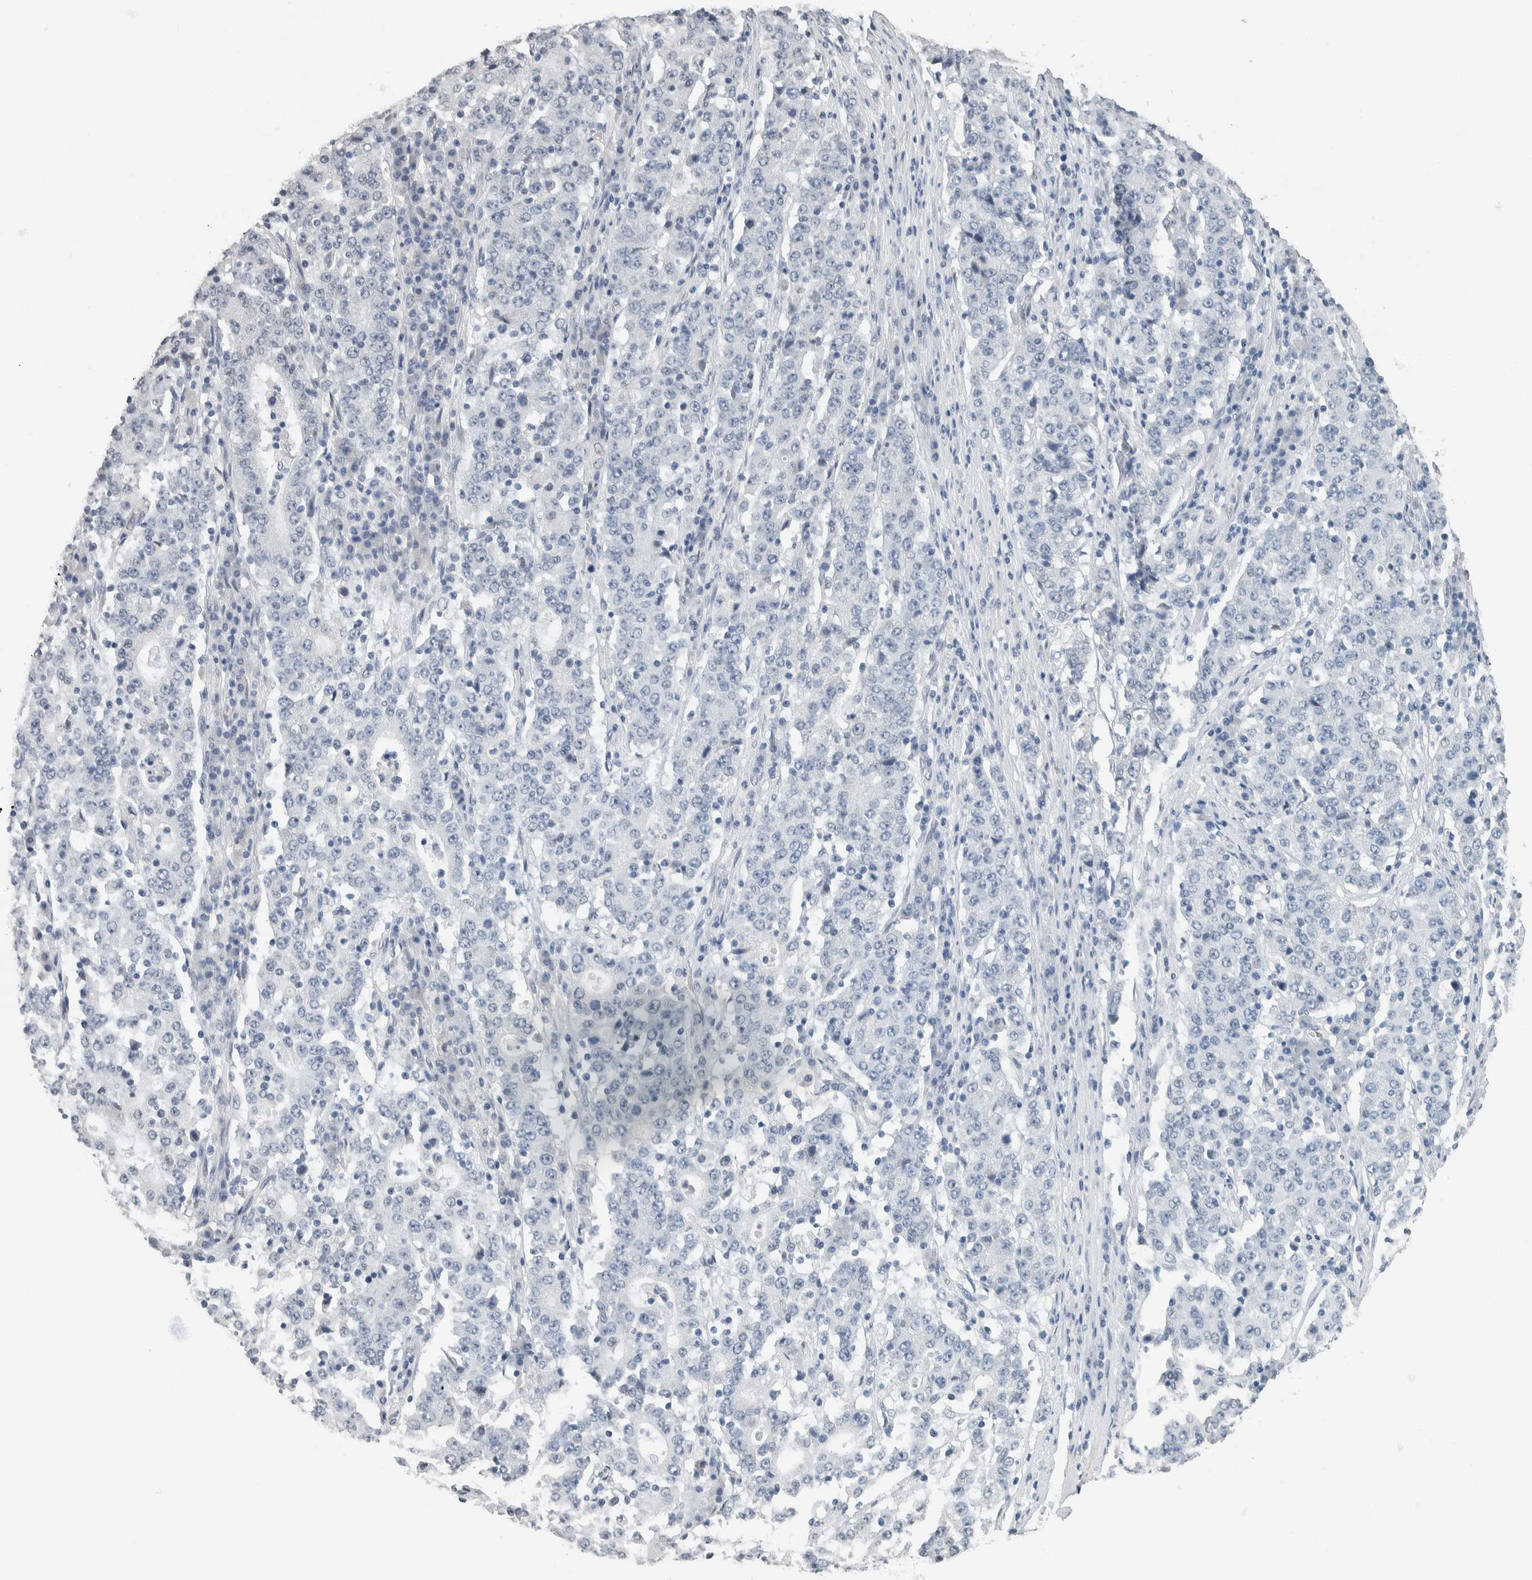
{"staining": {"intensity": "negative", "quantity": "none", "location": "none"}, "tissue": "stomach cancer", "cell_type": "Tumor cells", "image_type": "cancer", "snomed": [{"axis": "morphology", "description": "Adenocarcinoma, NOS"}, {"axis": "topography", "description": "Stomach"}], "caption": "Tumor cells are negative for protein expression in human stomach cancer (adenocarcinoma).", "gene": "NEFM", "patient": {"sex": "male", "age": 59}}